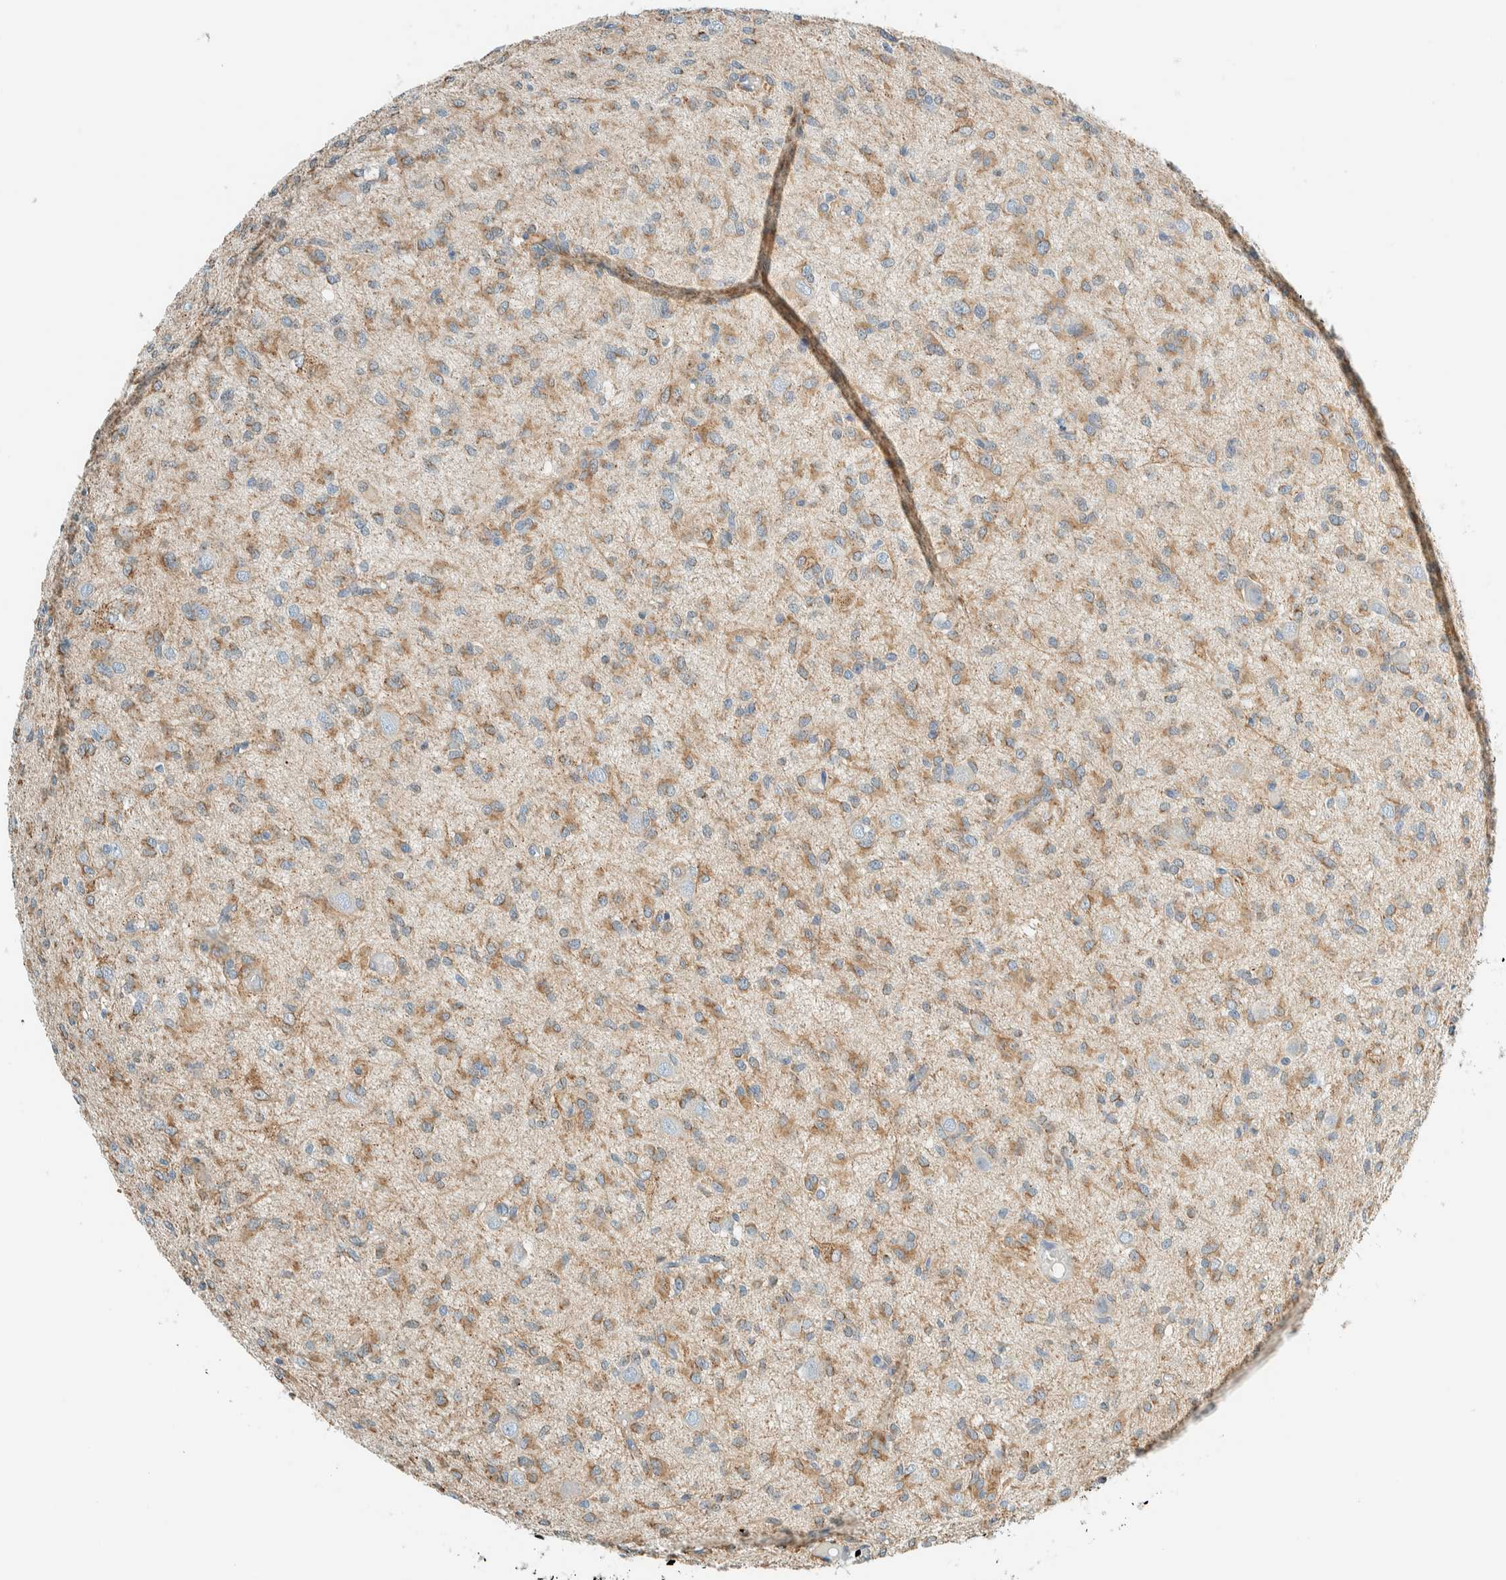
{"staining": {"intensity": "moderate", "quantity": ">75%", "location": "cytoplasmic/membranous"}, "tissue": "glioma", "cell_type": "Tumor cells", "image_type": "cancer", "snomed": [{"axis": "morphology", "description": "Glioma, malignant, High grade"}, {"axis": "topography", "description": "Brain"}], "caption": "High-magnification brightfield microscopy of glioma stained with DAB (3,3'-diaminobenzidine) (brown) and counterstained with hematoxylin (blue). tumor cells exhibit moderate cytoplasmic/membranous staining is present in about>75% of cells.", "gene": "ALDH7A1", "patient": {"sex": "female", "age": 59}}